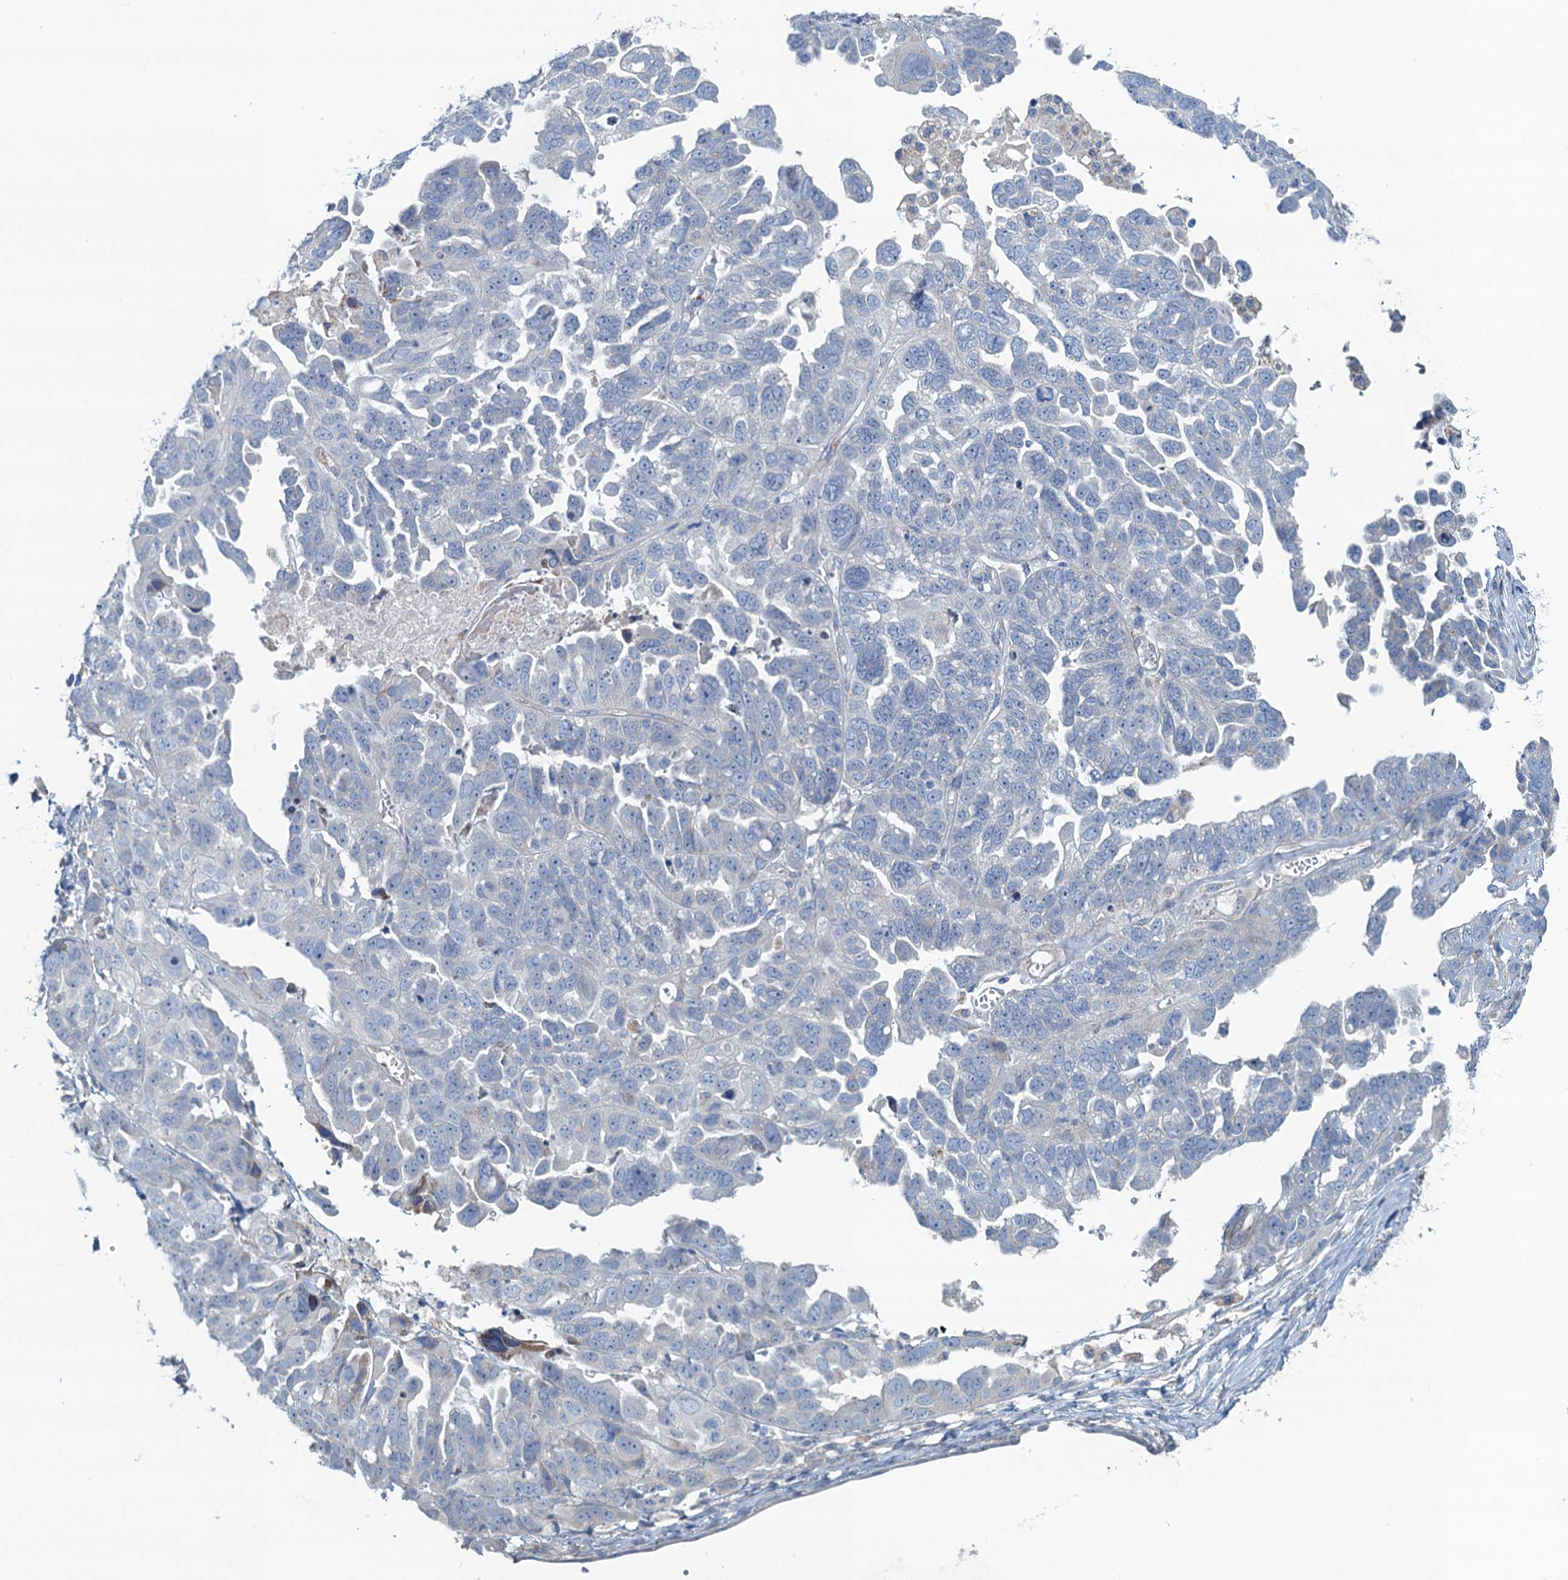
{"staining": {"intensity": "negative", "quantity": "none", "location": "none"}, "tissue": "ovarian cancer", "cell_type": "Tumor cells", "image_type": "cancer", "snomed": [{"axis": "morphology", "description": "Cystadenocarcinoma, serous, NOS"}, {"axis": "topography", "description": "Ovary"}], "caption": "Histopathology image shows no significant protein expression in tumor cells of ovarian cancer (serous cystadenocarcinoma).", "gene": "CBLIF", "patient": {"sex": "female", "age": 79}}